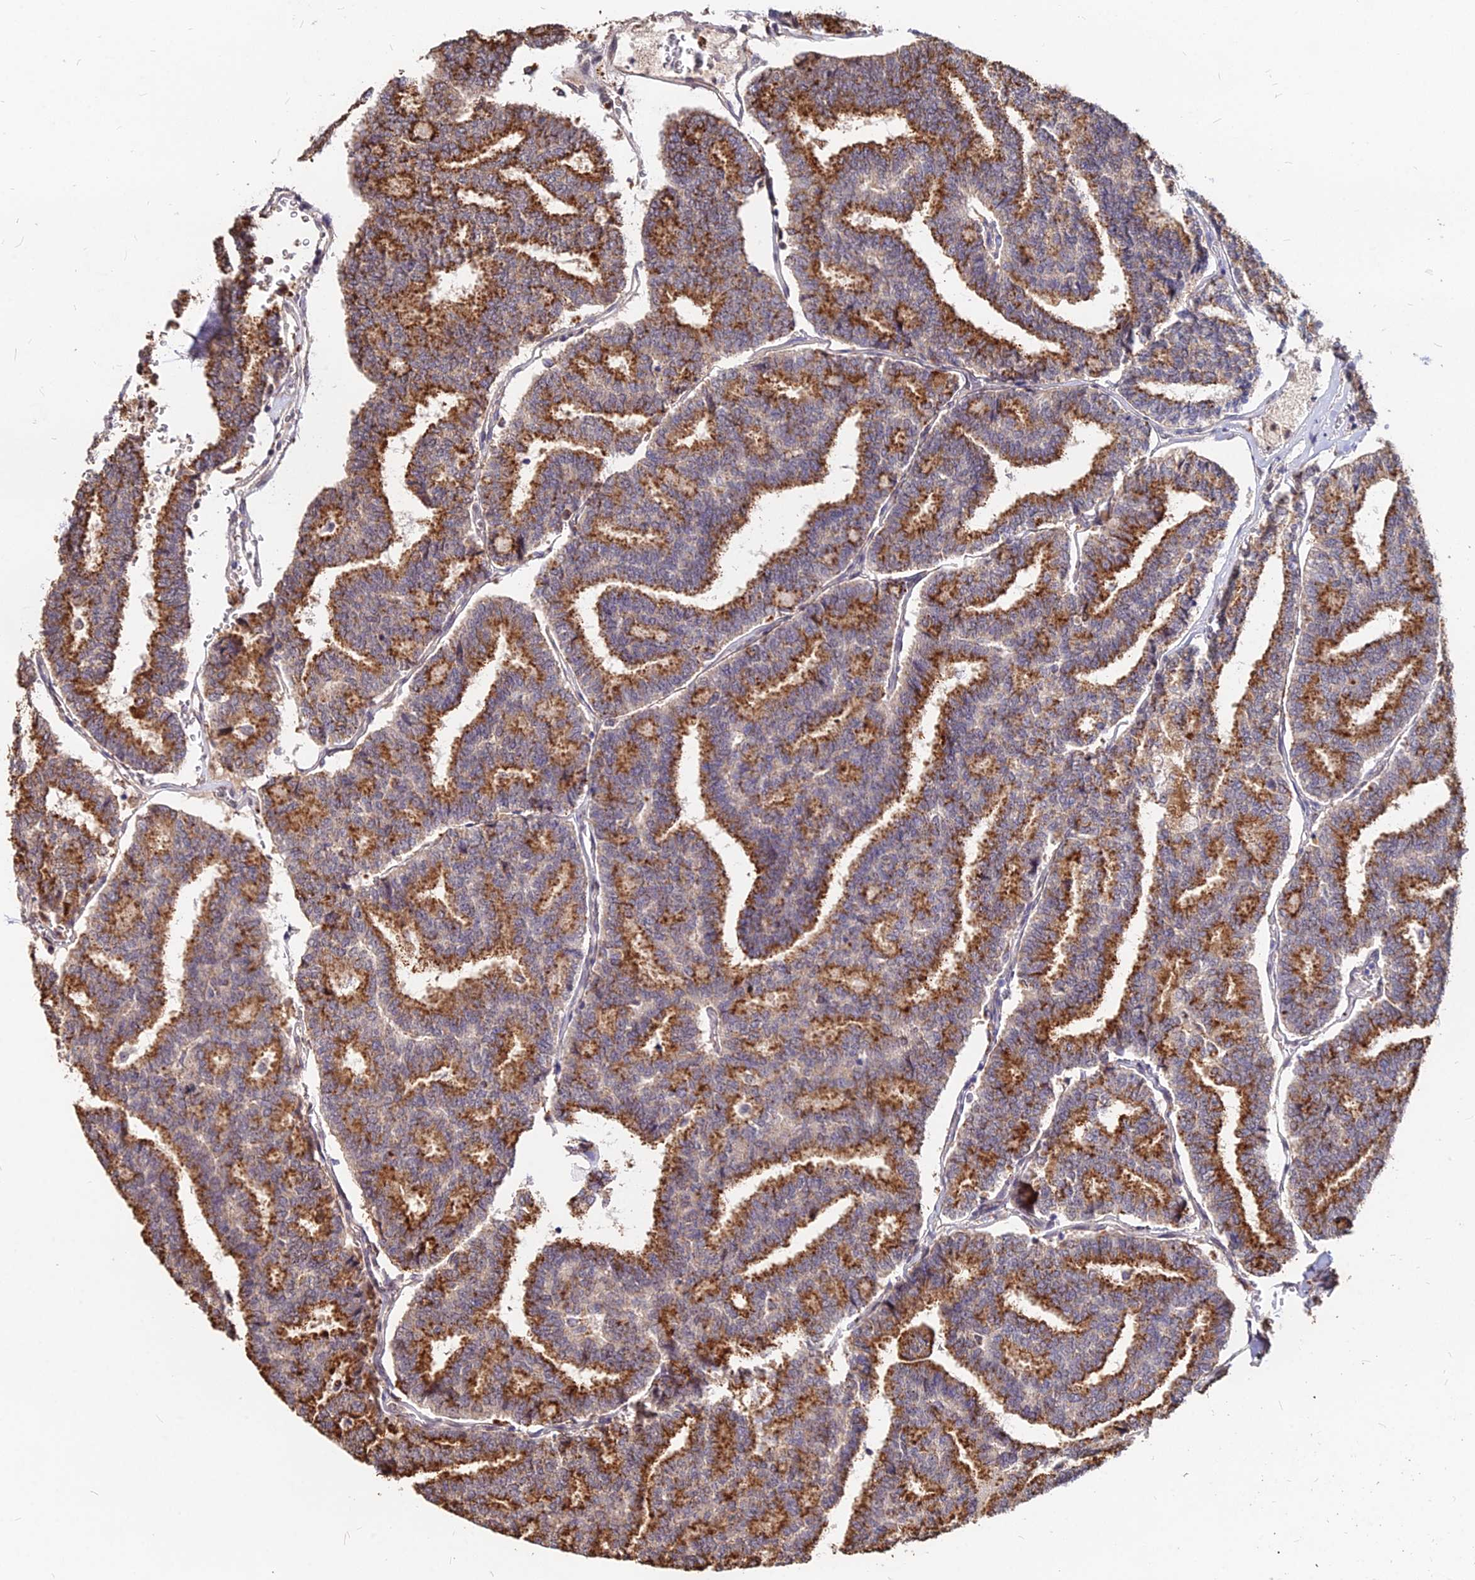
{"staining": {"intensity": "strong", "quantity": "25%-75%", "location": "cytoplasmic/membranous"}, "tissue": "thyroid cancer", "cell_type": "Tumor cells", "image_type": "cancer", "snomed": [{"axis": "morphology", "description": "Papillary adenocarcinoma, NOS"}, {"axis": "topography", "description": "Thyroid gland"}], "caption": "DAB (3,3'-diaminobenzidine) immunohistochemical staining of human thyroid papillary adenocarcinoma reveals strong cytoplasmic/membranous protein expression in about 25%-75% of tumor cells.", "gene": "C11orf68", "patient": {"sex": "female", "age": 35}}